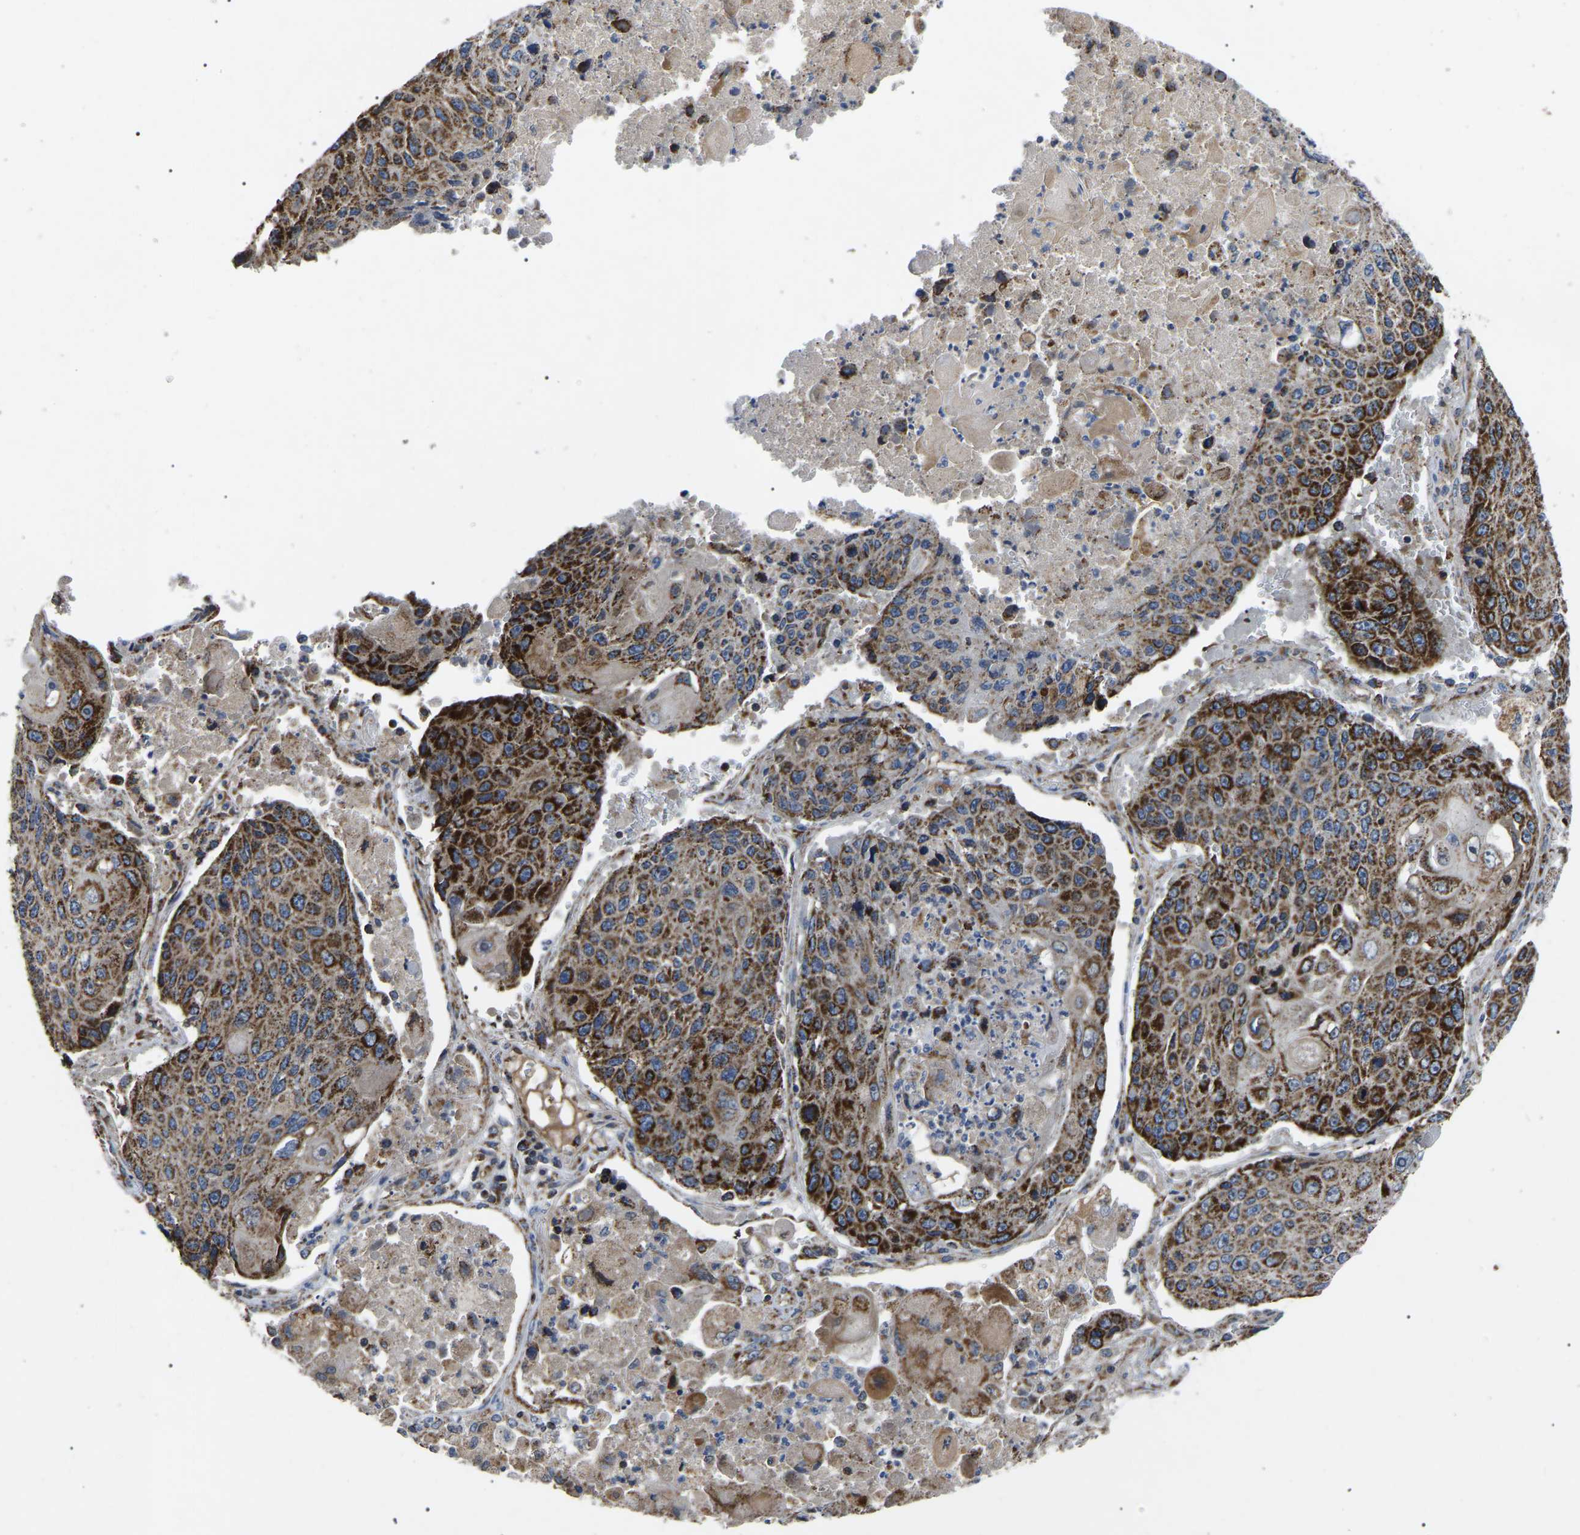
{"staining": {"intensity": "strong", "quantity": ">75%", "location": "cytoplasmic/membranous"}, "tissue": "lung cancer", "cell_type": "Tumor cells", "image_type": "cancer", "snomed": [{"axis": "morphology", "description": "Squamous cell carcinoma, NOS"}, {"axis": "topography", "description": "Lung"}], "caption": "Lung squamous cell carcinoma stained with DAB (3,3'-diaminobenzidine) immunohistochemistry (IHC) reveals high levels of strong cytoplasmic/membranous staining in approximately >75% of tumor cells. Immunohistochemistry stains the protein in brown and the nuclei are stained blue.", "gene": "PPM1E", "patient": {"sex": "male", "age": 61}}